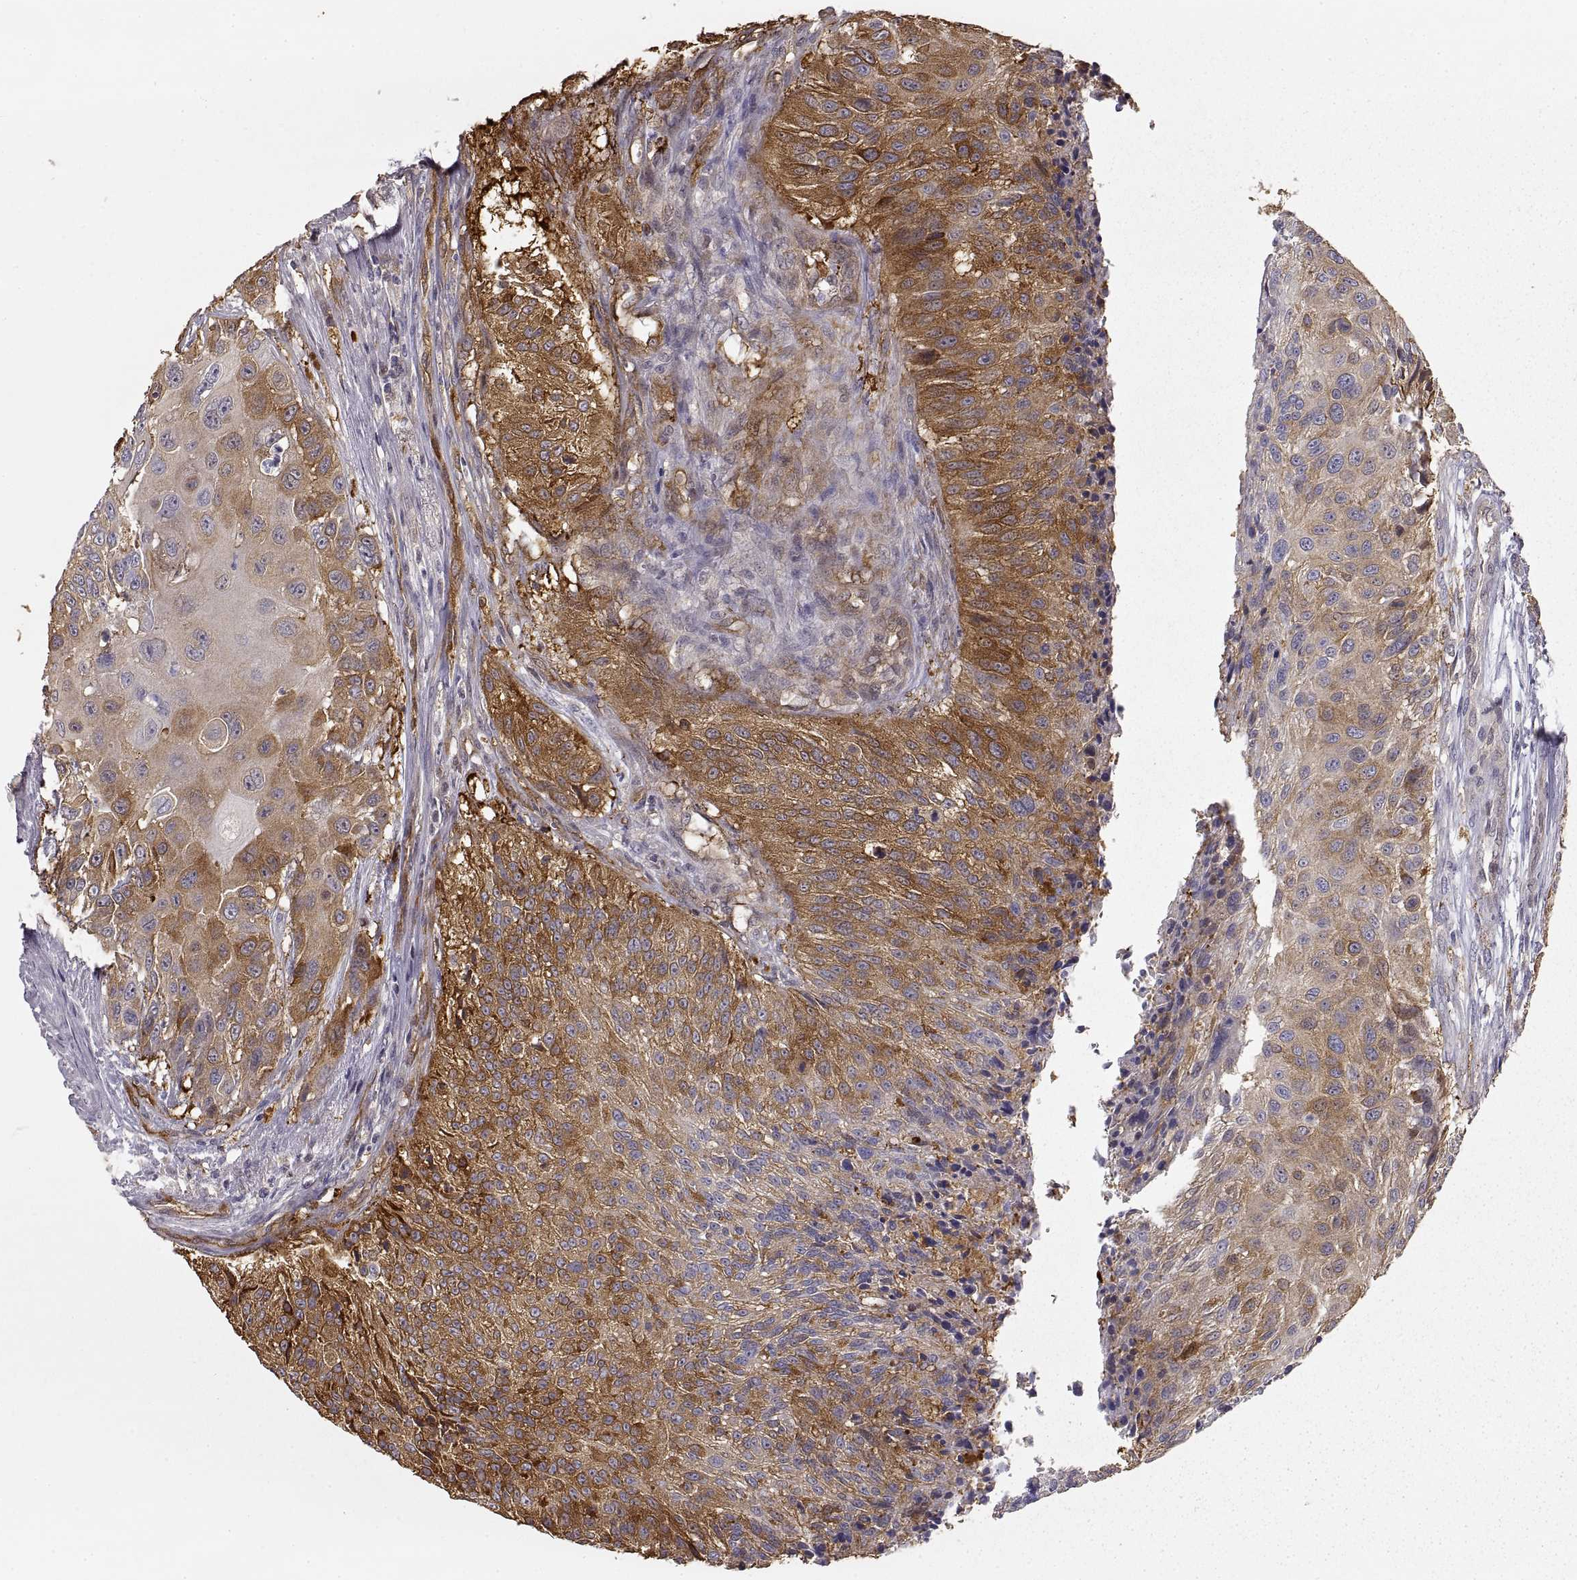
{"staining": {"intensity": "strong", "quantity": "25%-75%", "location": "cytoplasmic/membranous"}, "tissue": "urothelial cancer", "cell_type": "Tumor cells", "image_type": "cancer", "snomed": [{"axis": "morphology", "description": "Urothelial carcinoma, NOS"}, {"axis": "topography", "description": "Urinary bladder"}], "caption": "This is an image of immunohistochemistry staining of urothelial cancer, which shows strong expression in the cytoplasmic/membranous of tumor cells.", "gene": "HSP90AB1", "patient": {"sex": "male", "age": 55}}